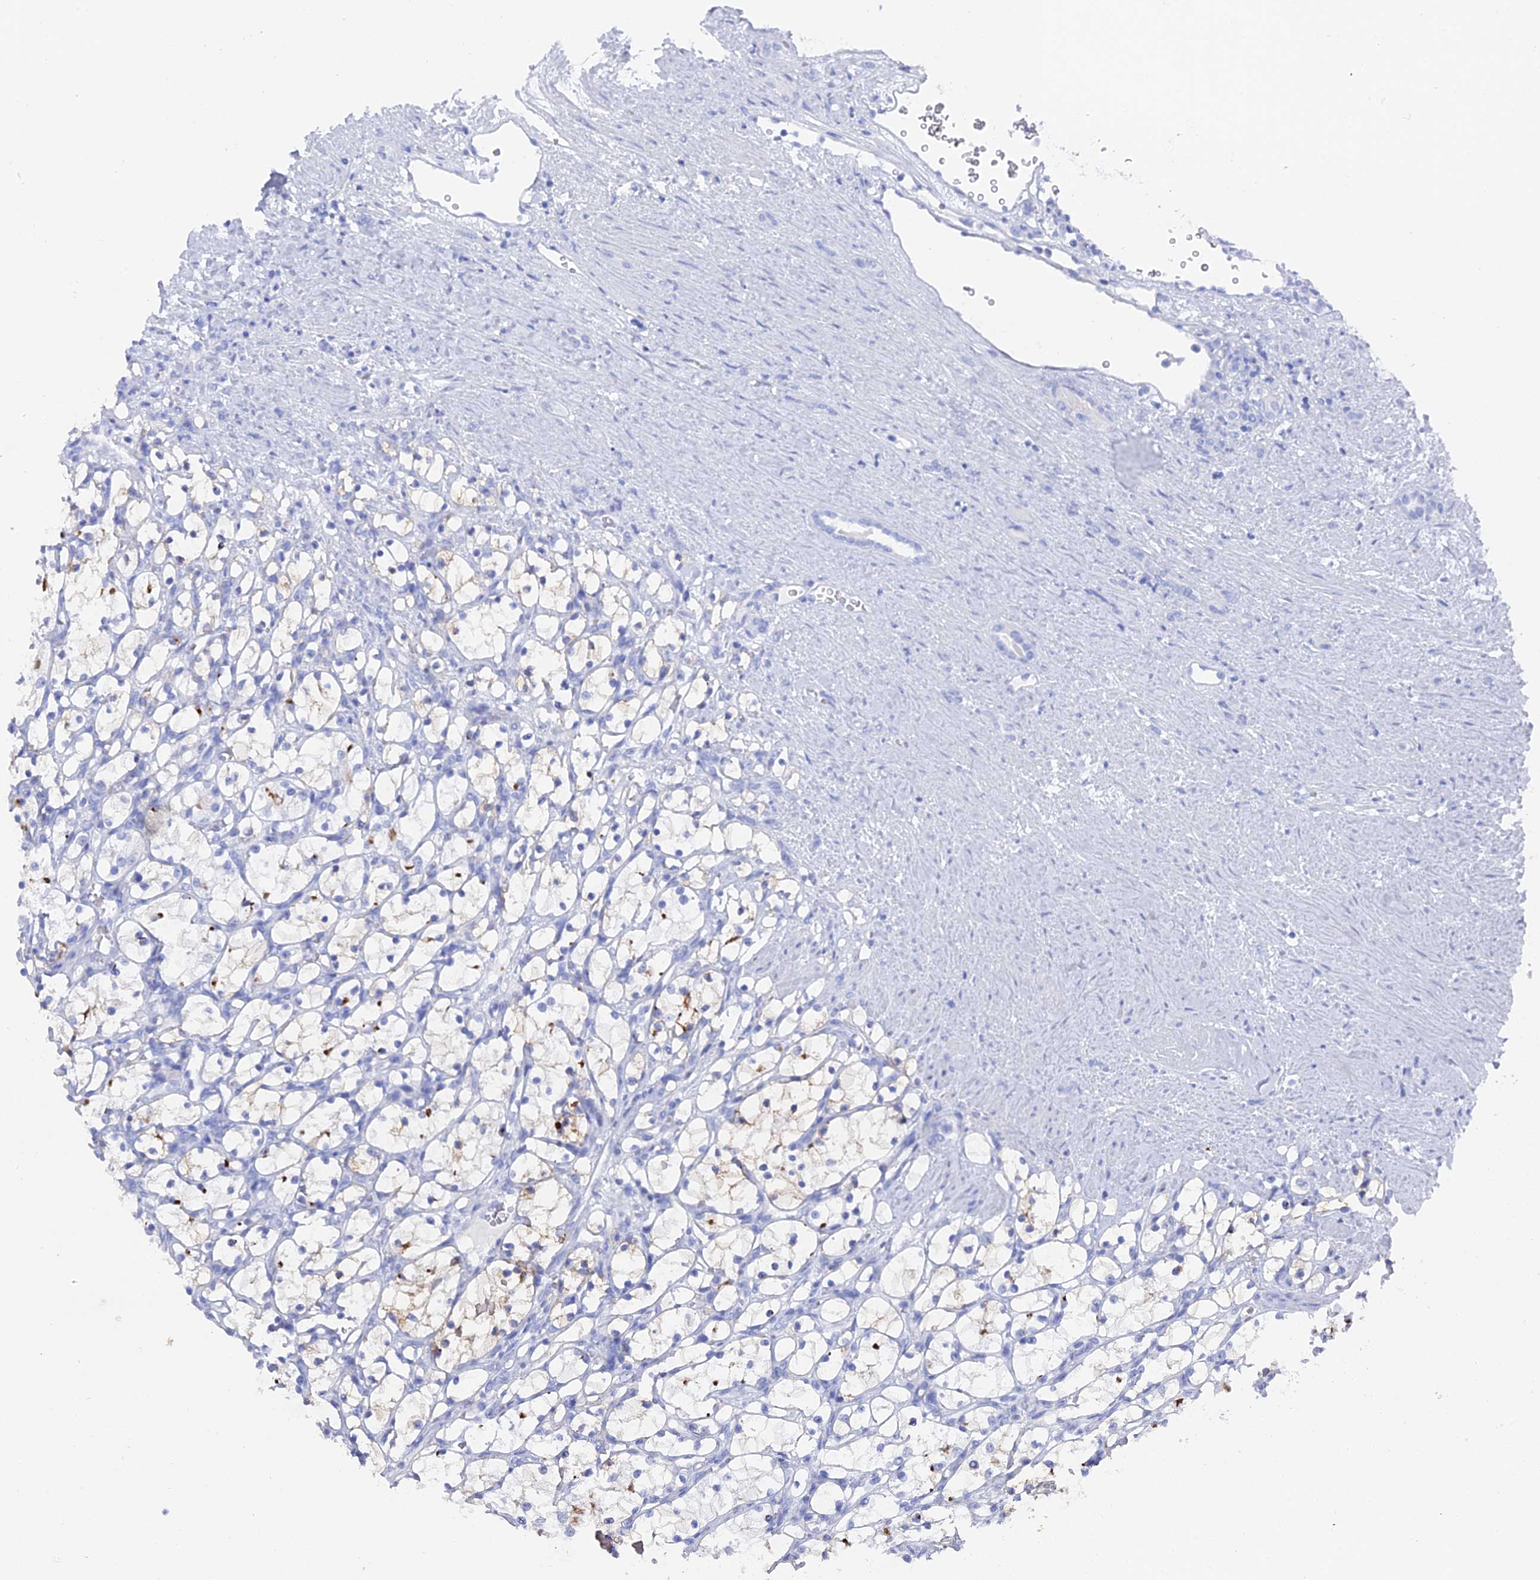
{"staining": {"intensity": "weak", "quantity": "<25%", "location": "cytoplasmic/membranous"}, "tissue": "renal cancer", "cell_type": "Tumor cells", "image_type": "cancer", "snomed": [{"axis": "morphology", "description": "Adenocarcinoma, NOS"}, {"axis": "topography", "description": "Kidney"}], "caption": "Histopathology image shows no significant protein positivity in tumor cells of adenocarcinoma (renal).", "gene": "ENPP3", "patient": {"sex": "female", "age": 69}}